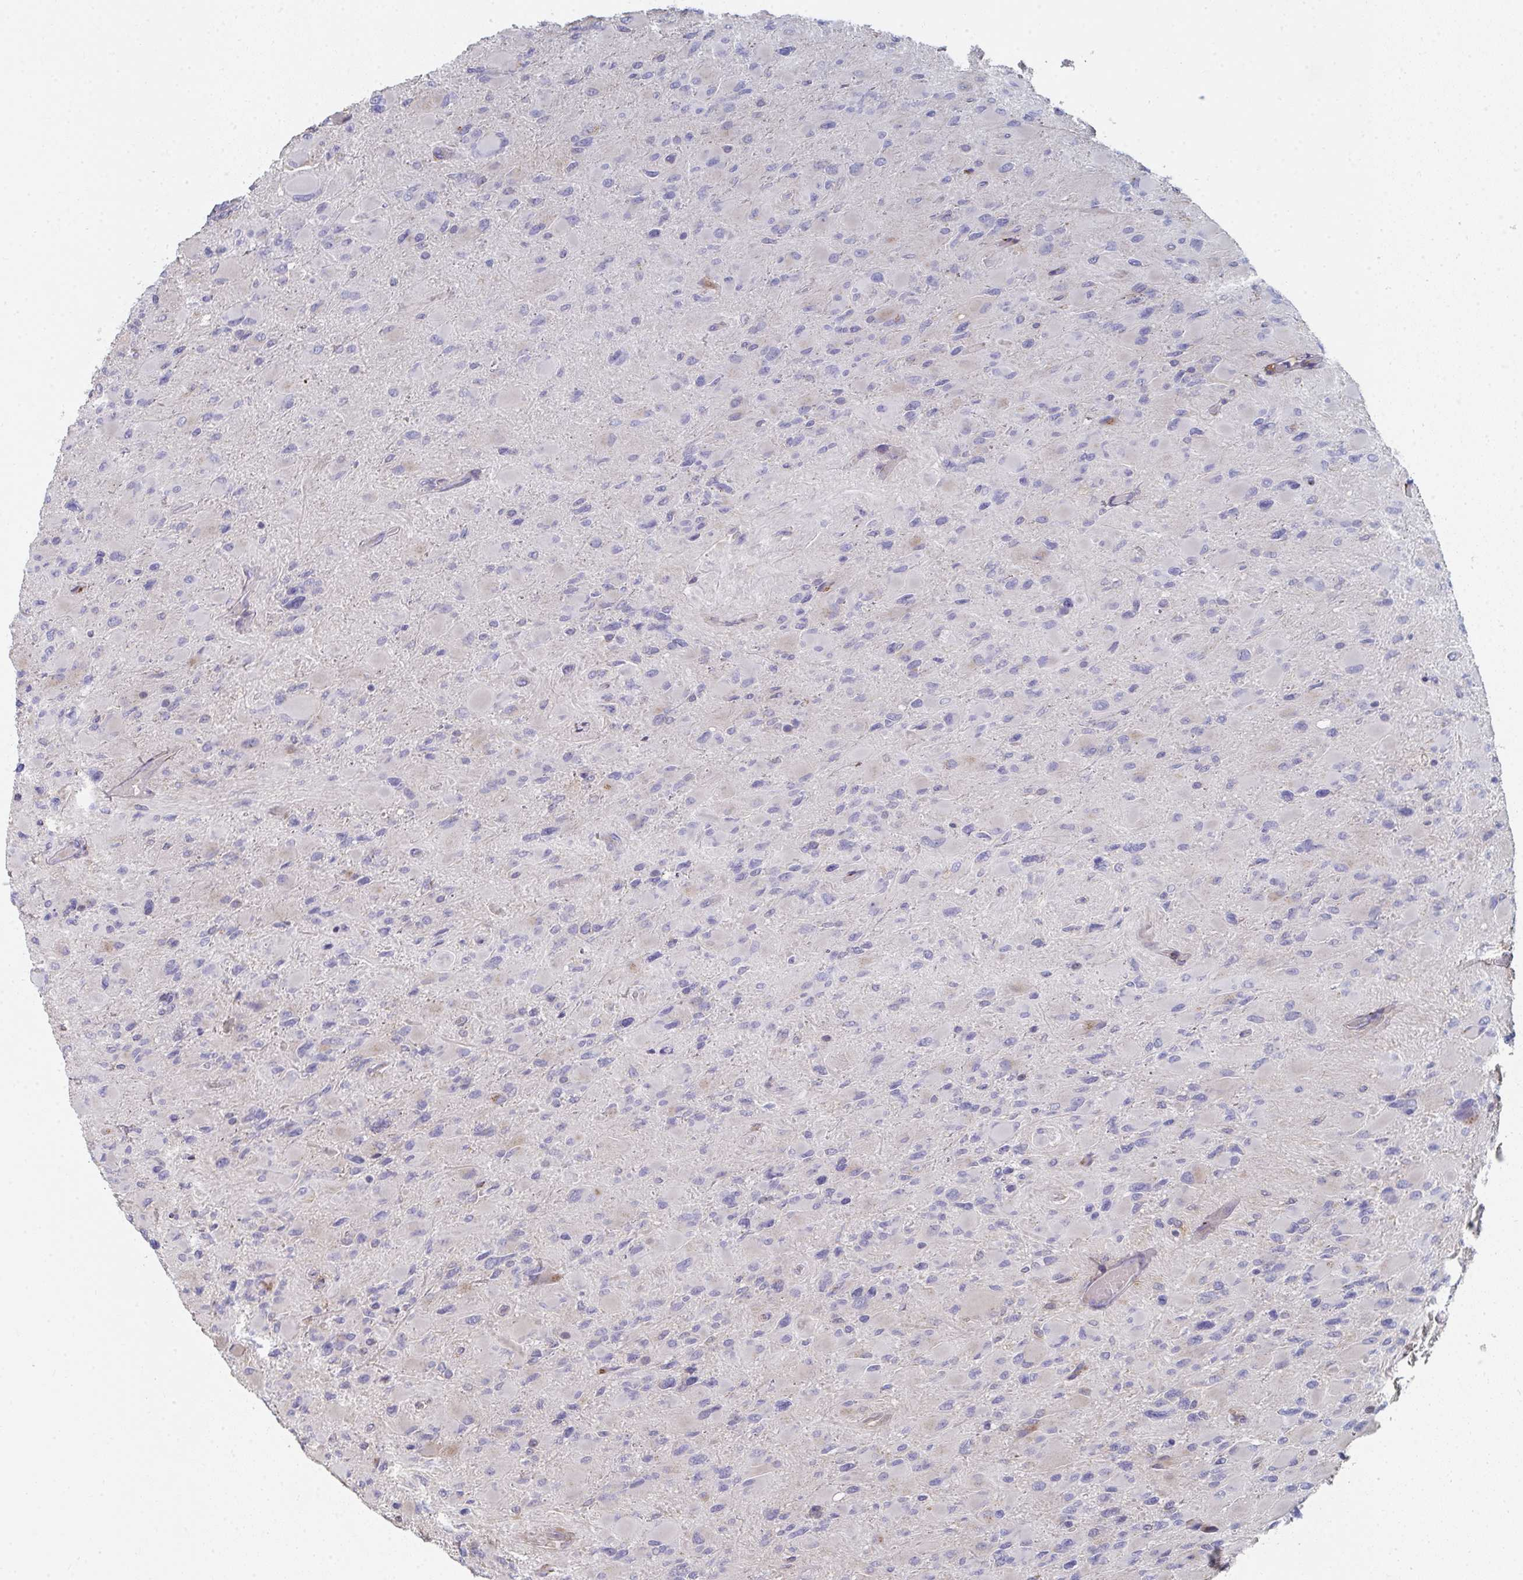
{"staining": {"intensity": "negative", "quantity": "none", "location": "none"}, "tissue": "glioma", "cell_type": "Tumor cells", "image_type": "cancer", "snomed": [{"axis": "morphology", "description": "Glioma, malignant, High grade"}, {"axis": "topography", "description": "Cerebral cortex"}], "caption": "IHC micrograph of neoplastic tissue: human malignant glioma (high-grade) stained with DAB exhibits no significant protein expression in tumor cells.", "gene": "PSMG1", "patient": {"sex": "female", "age": 36}}